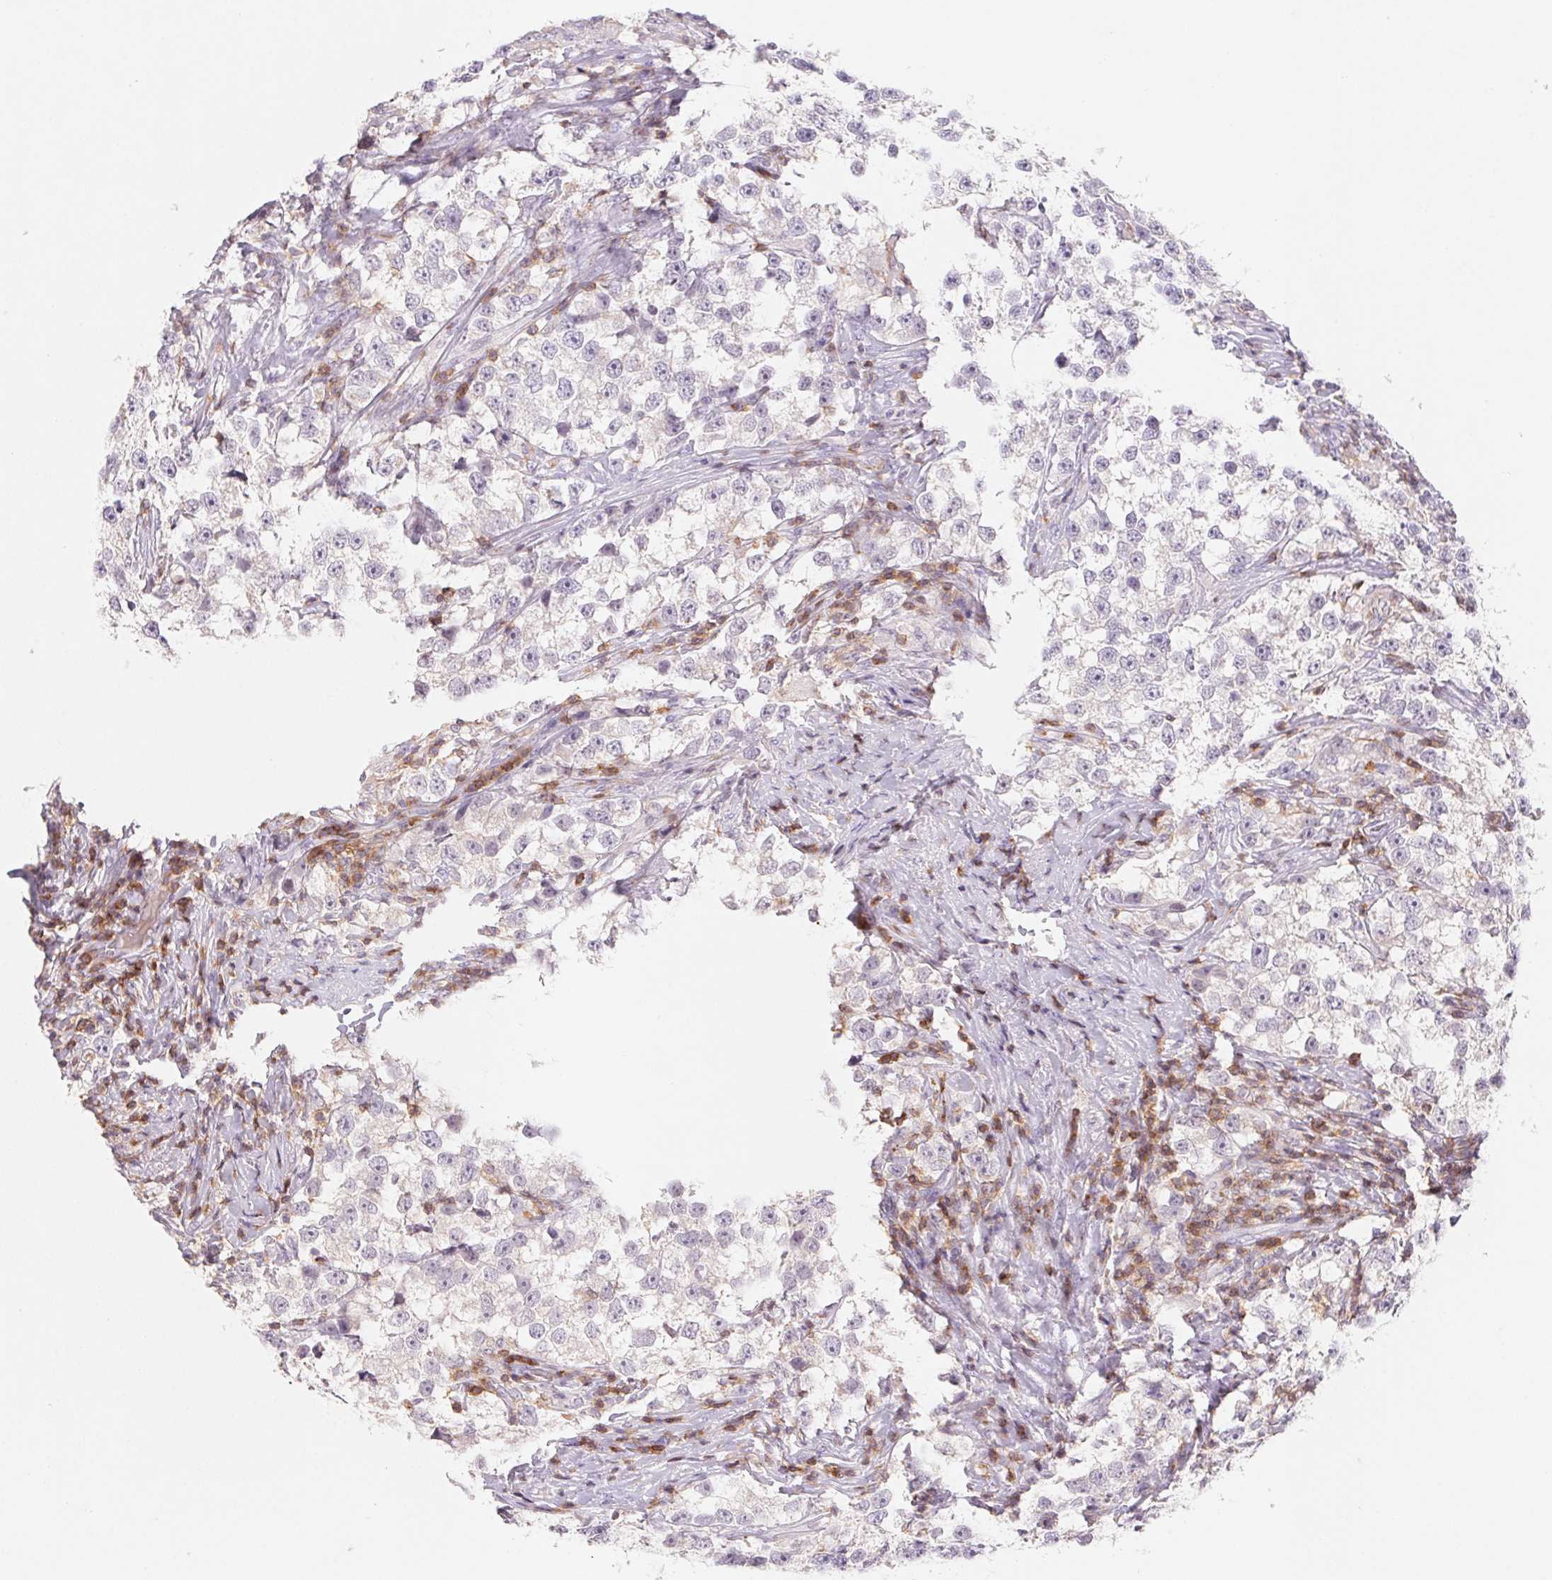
{"staining": {"intensity": "negative", "quantity": "none", "location": "none"}, "tissue": "testis cancer", "cell_type": "Tumor cells", "image_type": "cancer", "snomed": [{"axis": "morphology", "description": "Seminoma, NOS"}, {"axis": "topography", "description": "Testis"}], "caption": "The histopathology image reveals no staining of tumor cells in seminoma (testis).", "gene": "KIF26A", "patient": {"sex": "male", "age": 46}}